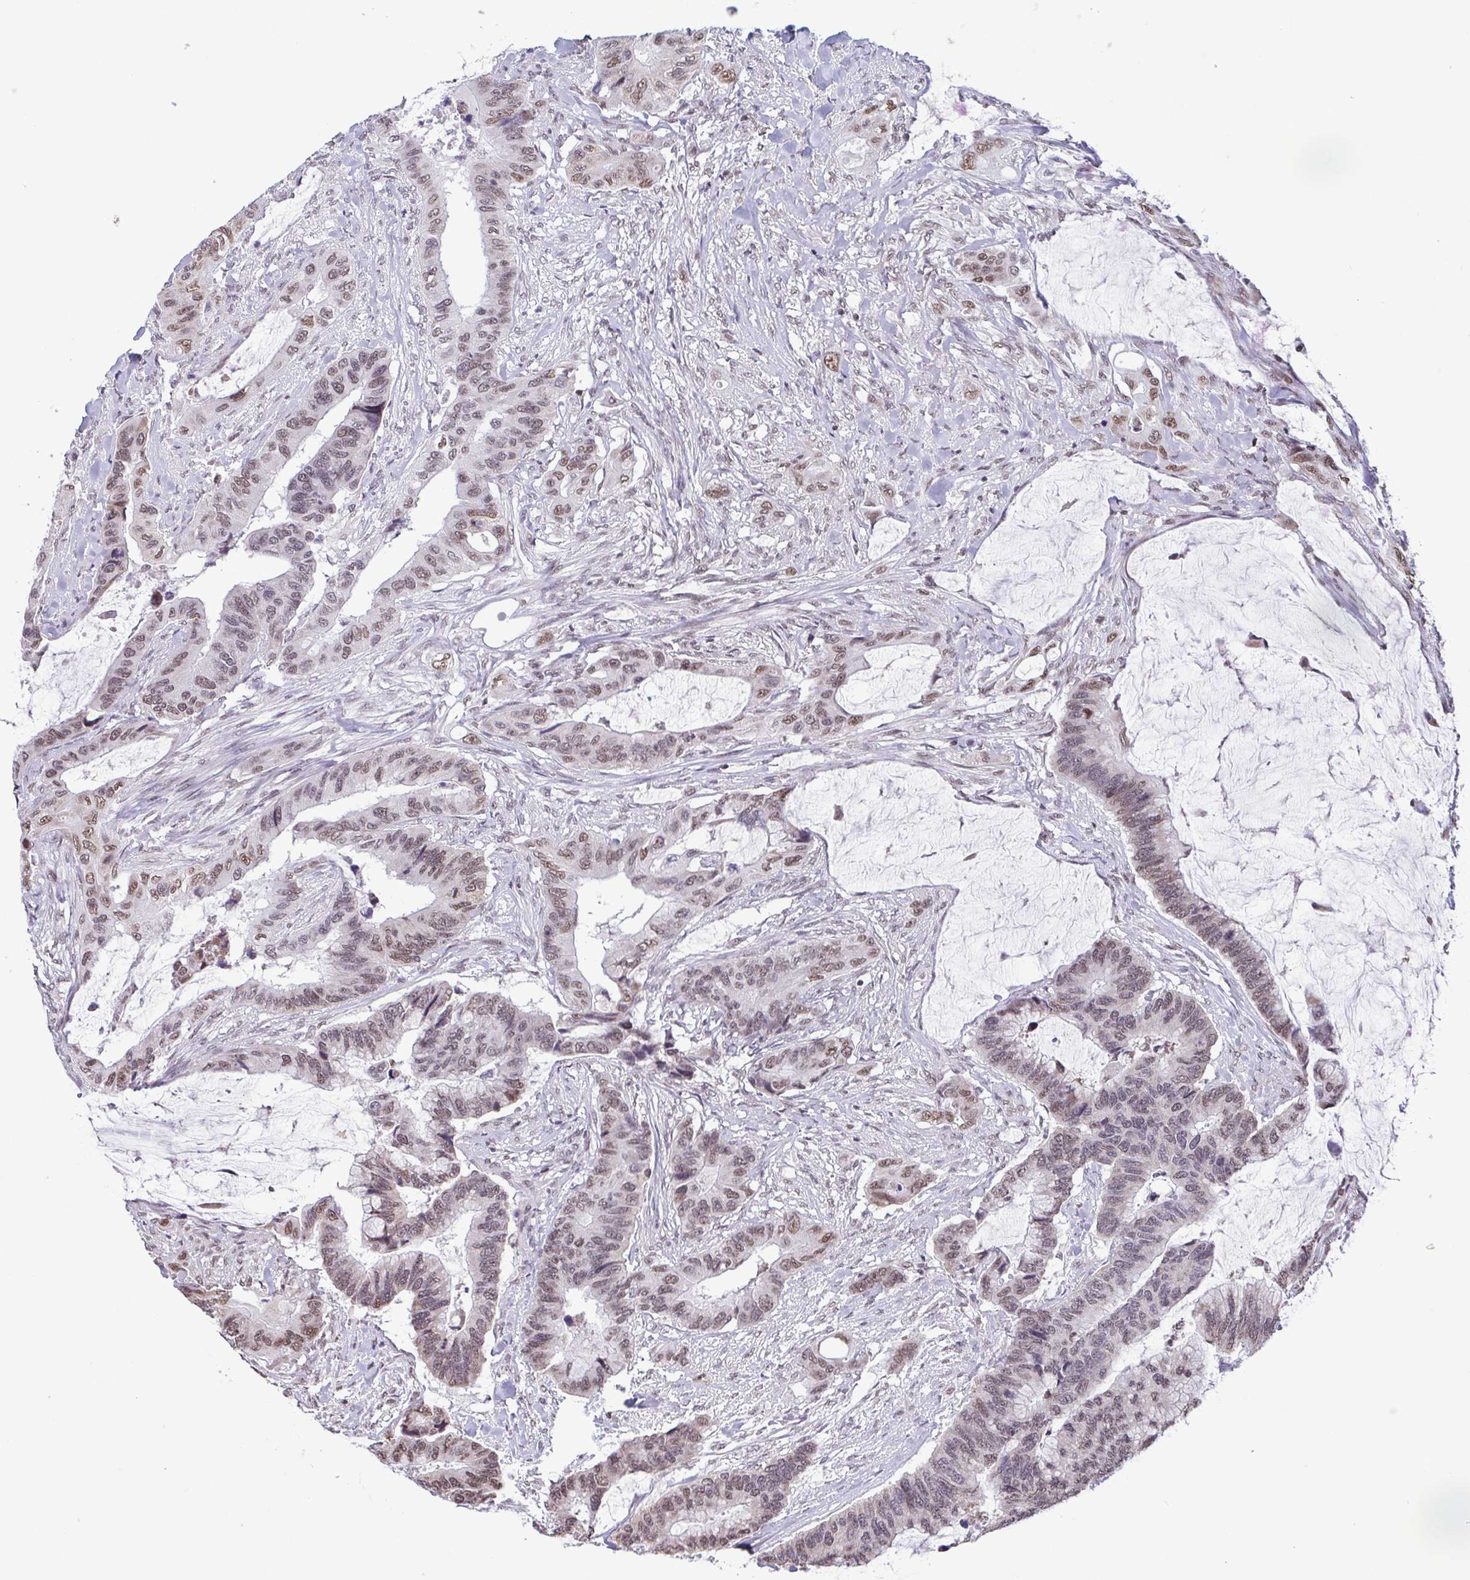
{"staining": {"intensity": "moderate", "quantity": "25%-75%", "location": "nuclear"}, "tissue": "colorectal cancer", "cell_type": "Tumor cells", "image_type": "cancer", "snomed": [{"axis": "morphology", "description": "Adenocarcinoma, NOS"}, {"axis": "topography", "description": "Rectum"}], "caption": "IHC micrograph of neoplastic tissue: colorectal cancer stained using immunohistochemistry demonstrates medium levels of moderate protein expression localized specifically in the nuclear of tumor cells, appearing as a nuclear brown color.", "gene": "TIMM21", "patient": {"sex": "female", "age": 59}}